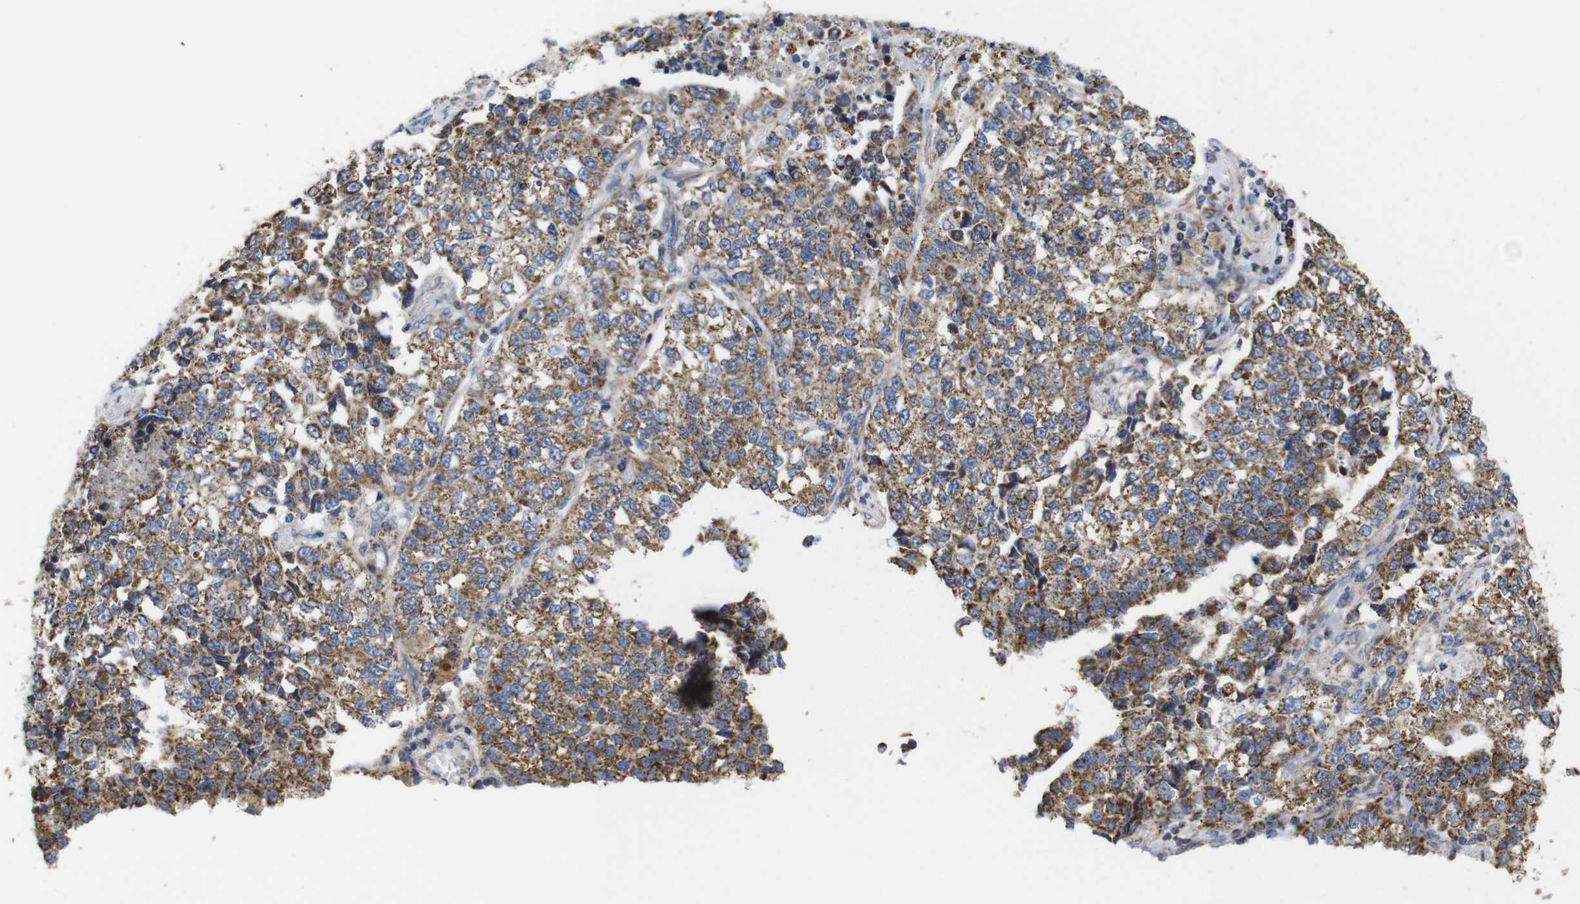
{"staining": {"intensity": "moderate", "quantity": ">75%", "location": "cytoplasmic/membranous"}, "tissue": "lung cancer", "cell_type": "Tumor cells", "image_type": "cancer", "snomed": [{"axis": "morphology", "description": "Adenocarcinoma, NOS"}, {"axis": "topography", "description": "Lung"}], "caption": "IHC (DAB (3,3'-diaminobenzidine)) staining of adenocarcinoma (lung) exhibits moderate cytoplasmic/membranous protein expression in about >75% of tumor cells.", "gene": "FAM171B", "patient": {"sex": "male", "age": 49}}